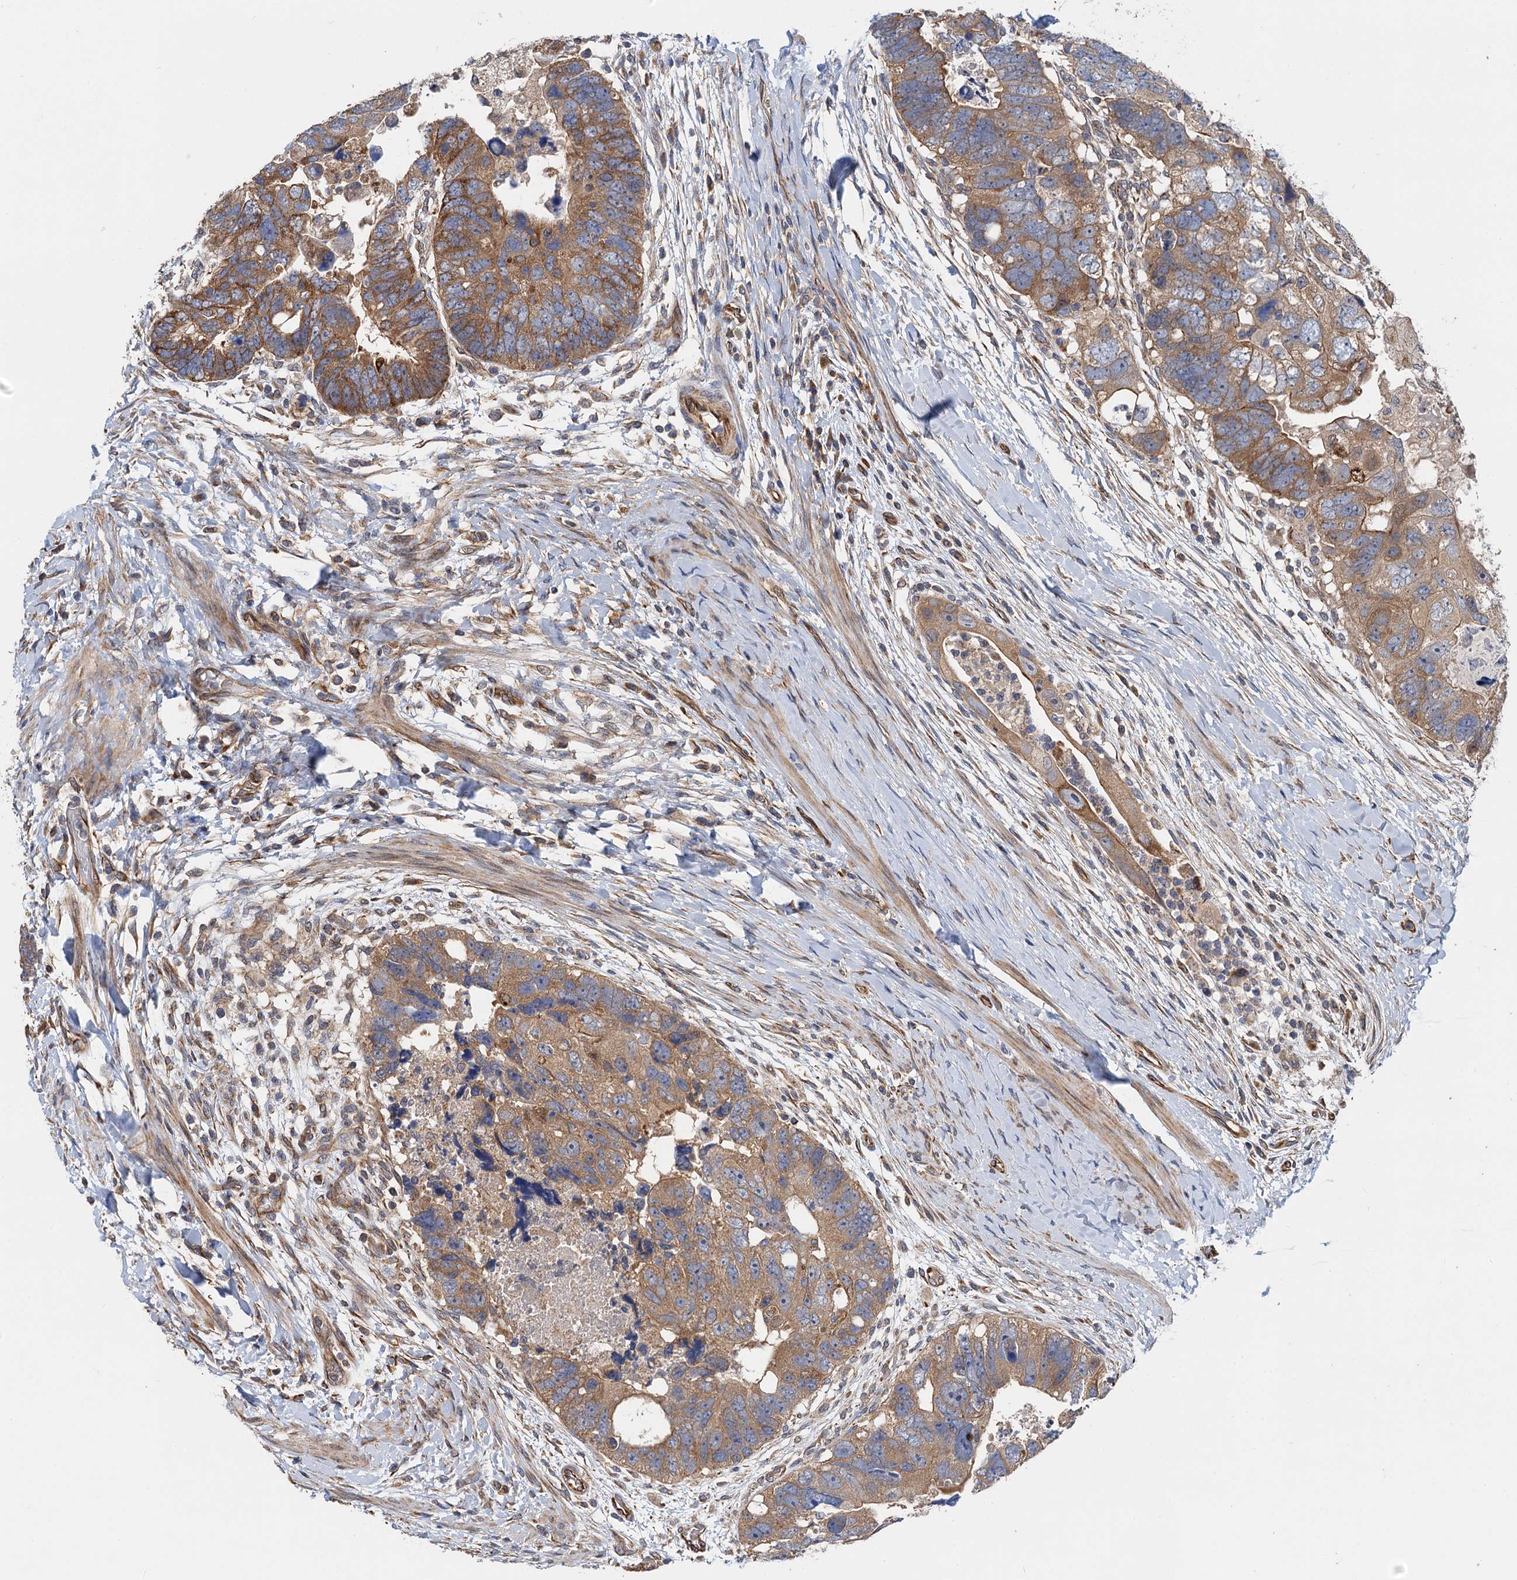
{"staining": {"intensity": "moderate", "quantity": ">75%", "location": "cytoplasmic/membranous"}, "tissue": "colorectal cancer", "cell_type": "Tumor cells", "image_type": "cancer", "snomed": [{"axis": "morphology", "description": "Adenocarcinoma, NOS"}, {"axis": "topography", "description": "Rectum"}], "caption": "Protein staining by immunohistochemistry (IHC) demonstrates moderate cytoplasmic/membranous expression in approximately >75% of tumor cells in colorectal cancer (adenocarcinoma).", "gene": "PJA2", "patient": {"sex": "male", "age": 59}}